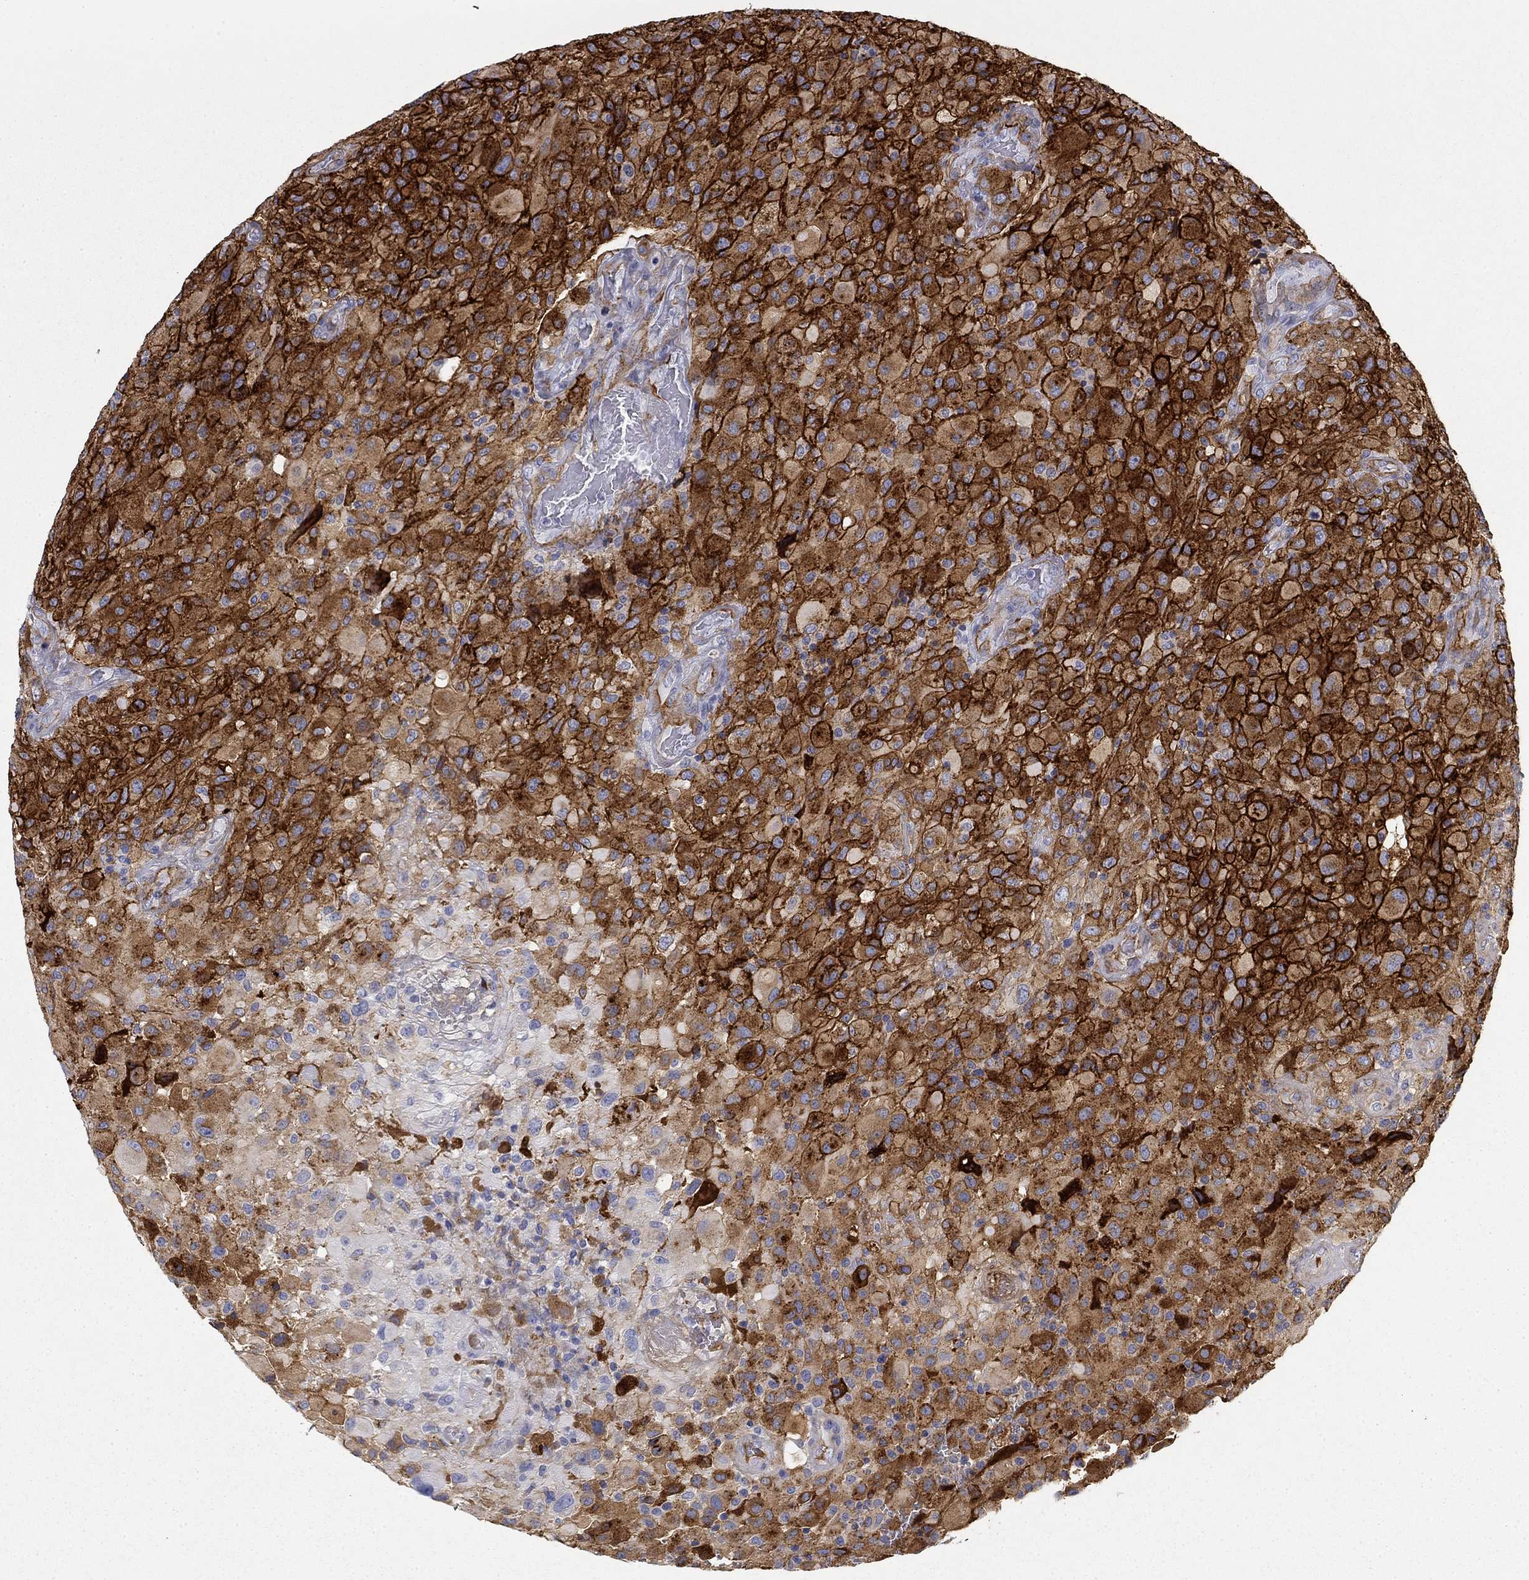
{"staining": {"intensity": "strong", "quantity": ">75%", "location": "cytoplasmic/membranous"}, "tissue": "glioma", "cell_type": "Tumor cells", "image_type": "cancer", "snomed": [{"axis": "morphology", "description": "Glioma, malignant, High grade"}, {"axis": "topography", "description": "Cerebral cortex"}], "caption": "Human high-grade glioma (malignant) stained with a brown dye shows strong cytoplasmic/membranous positive expression in approximately >75% of tumor cells.", "gene": "GPC1", "patient": {"sex": "male", "age": 35}}